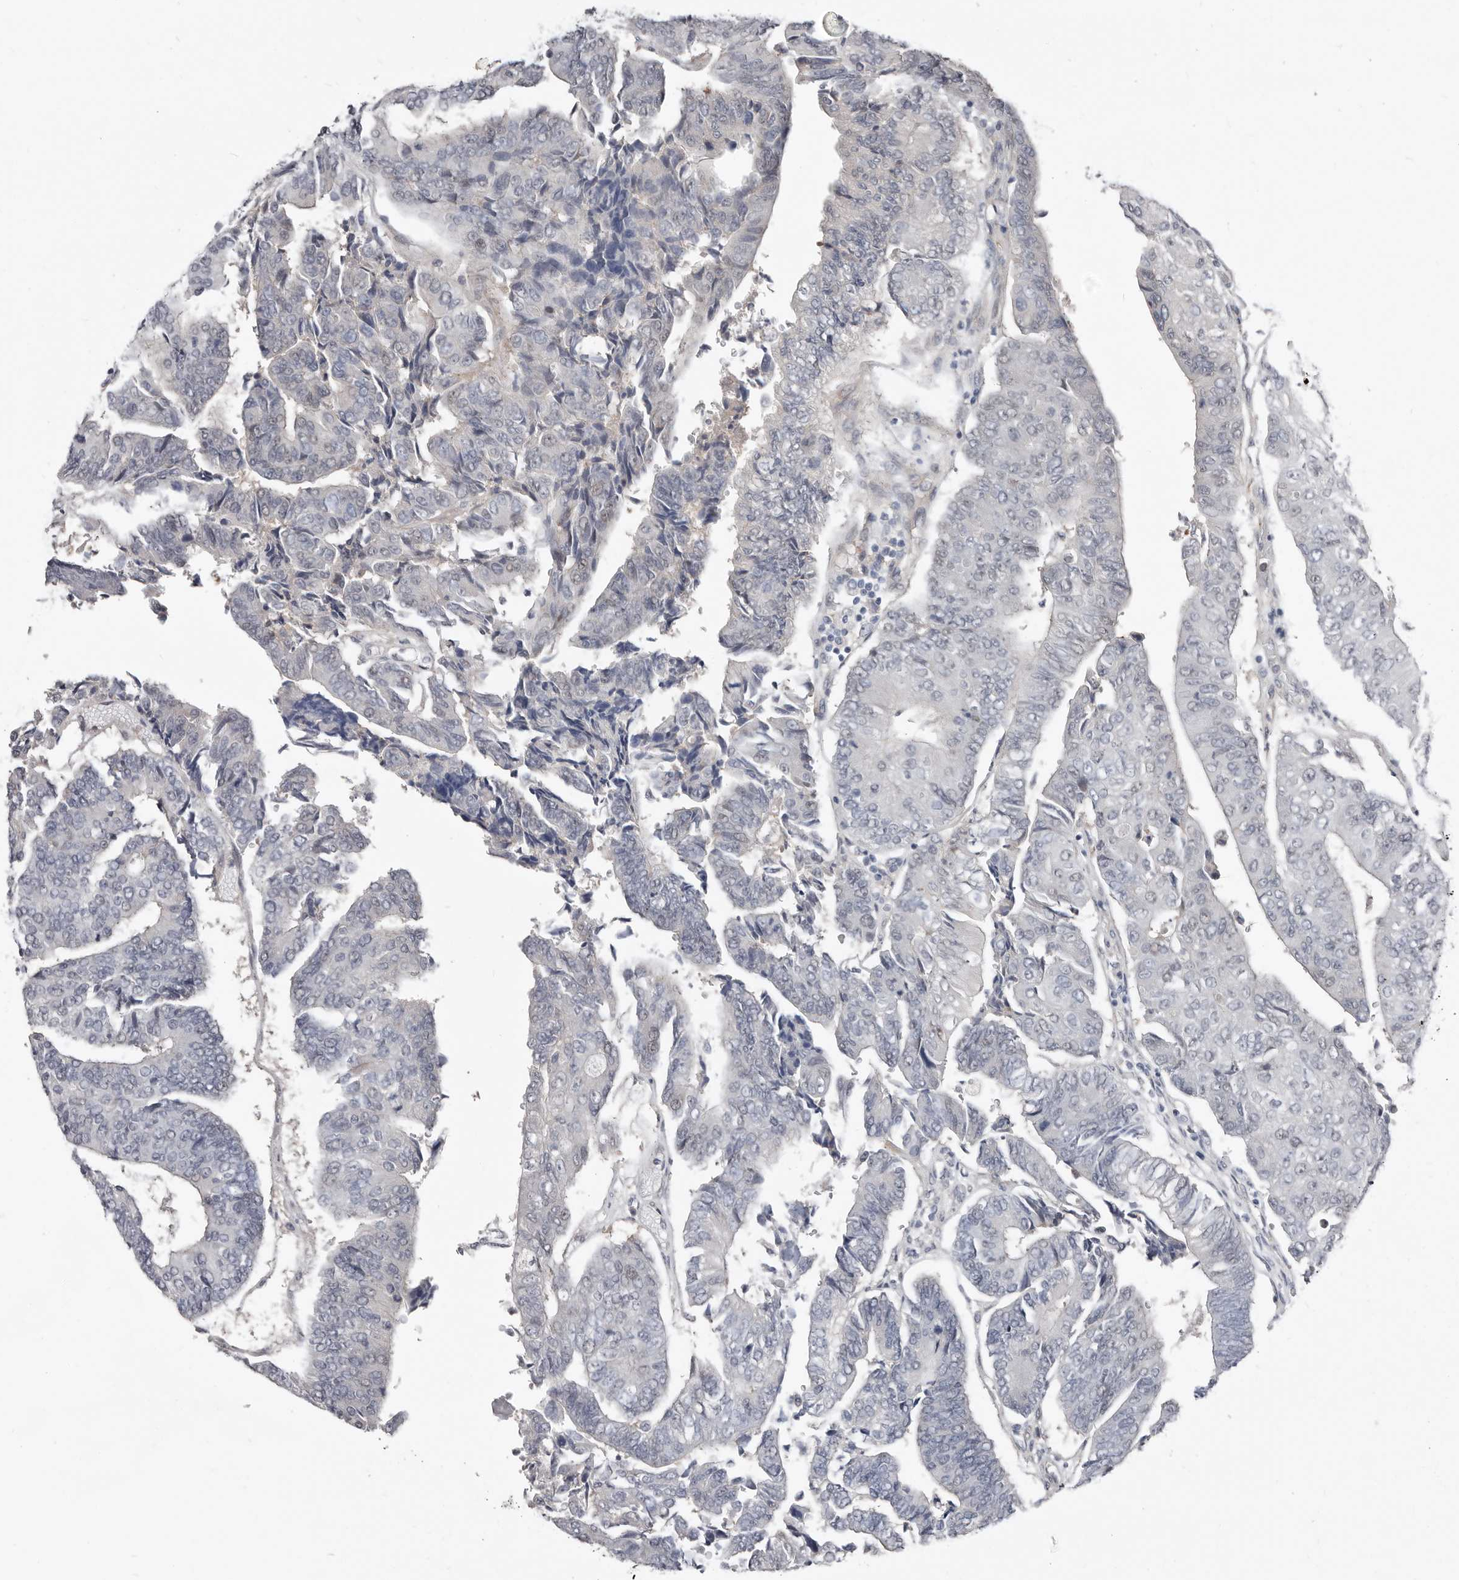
{"staining": {"intensity": "negative", "quantity": "none", "location": "none"}, "tissue": "colorectal cancer", "cell_type": "Tumor cells", "image_type": "cancer", "snomed": [{"axis": "morphology", "description": "Adenocarcinoma, NOS"}, {"axis": "topography", "description": "Colon"}], "caption": "Immunohistochemistry (IHC) micrograph of human colorectal cancer (adenocarcinoma) stained for a protein (brown), which demonstrates no staining in tumor cells.", "gene": "ASRGL1", "patient": {"sex": "female", "age": 67}}